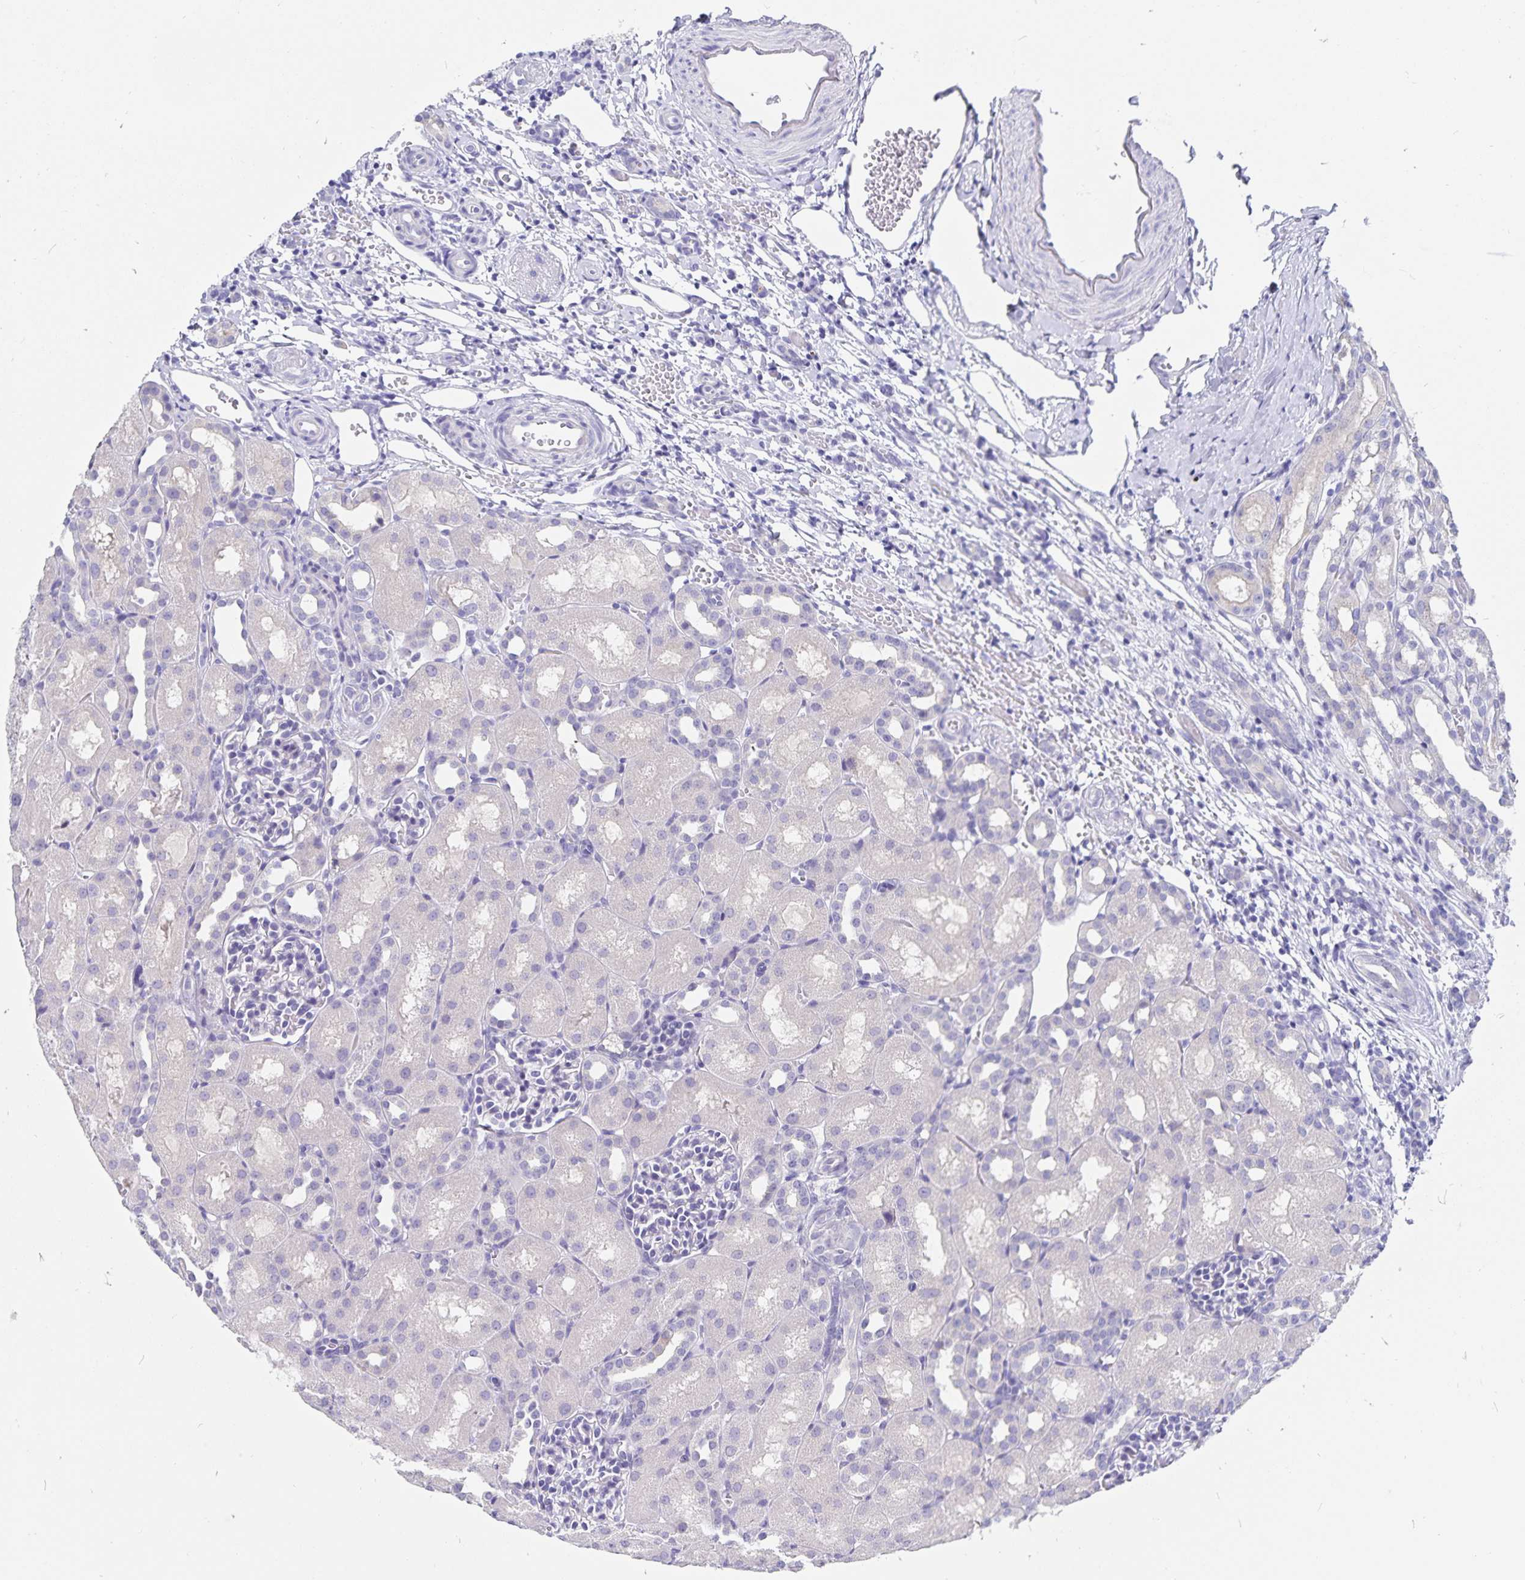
{"staining": {"intensity": "negative", "quantity": "none", "location": "none"}, "tissue": "kidney", "cell_type": "Cells in glomeruli", "image_type": "normal", "snomed": [{"axis": "morphology", "description": "Normal tissue, NOS"}, {"axis": "topography", "description": "Kidney"}], "caption": "IHC histopathology image of unremarkable human kidney stained for a protein (brown), which demonstrates no positivity in cells in glomeruli.", "gene": "SNTN", "patient": {"sex": "male", "age": 1}}